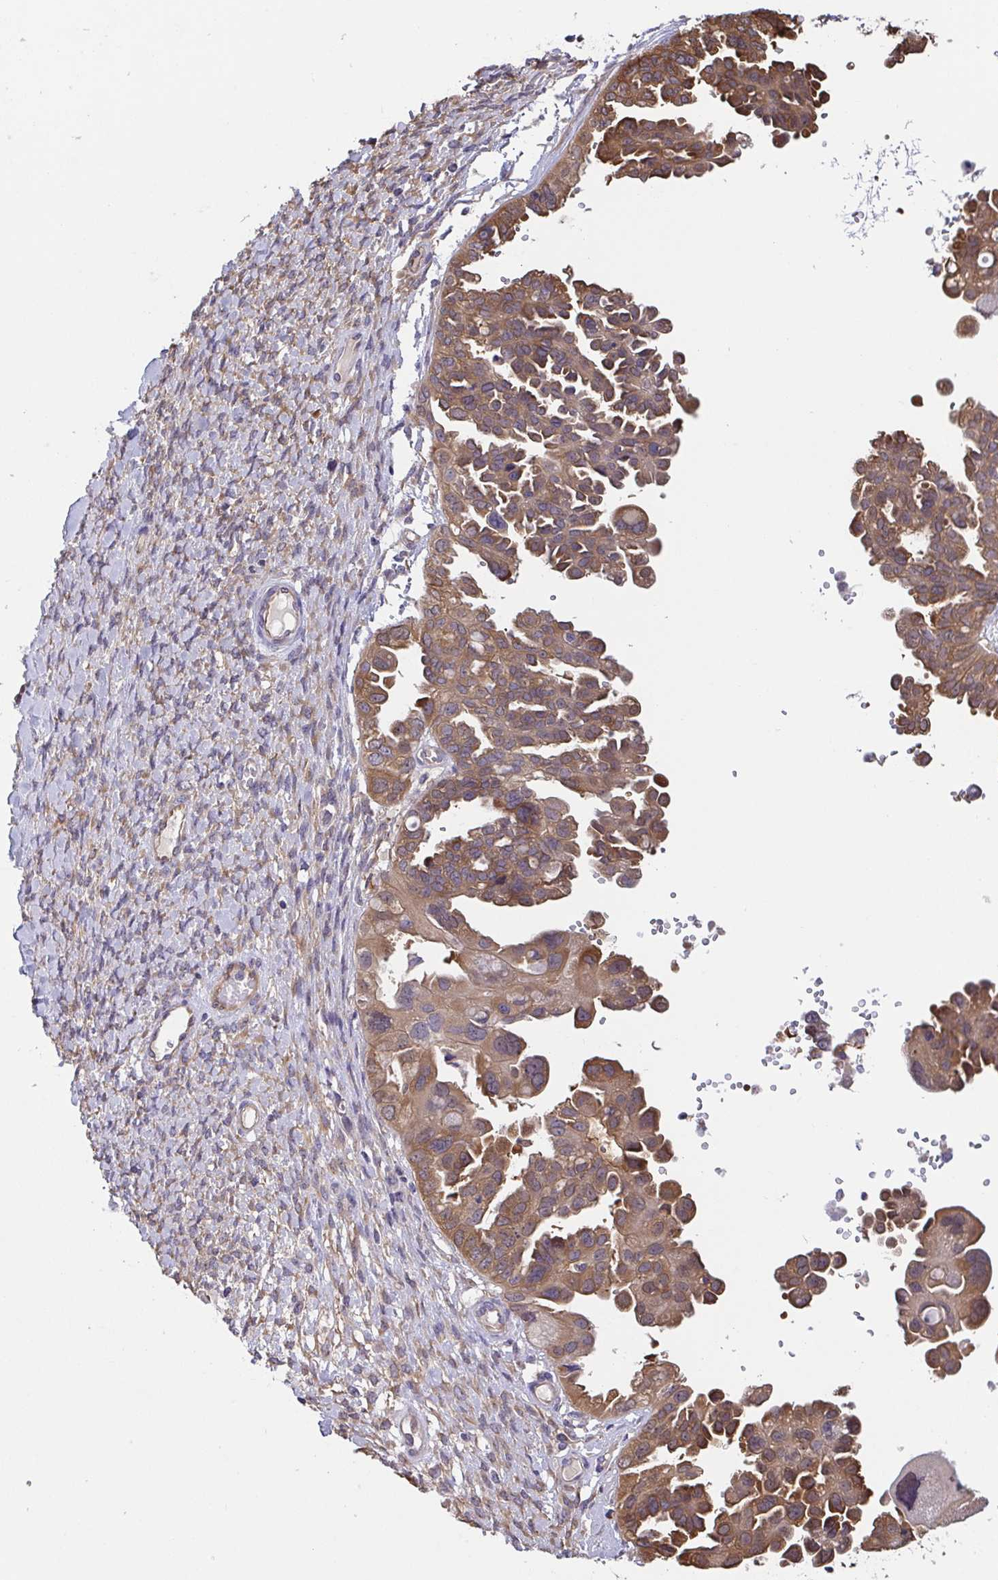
{"staining": {"intensity": "moderate", "quantity": ">75%", "location": "cytoplasmic/membranous"}, "tissue": "ovarian cancer", "cell_type": "Tumor cells", "image_type": "cancer", "snomed": [{"axis": "morphology", "description": "Cystadenocarcinoma, serous, NOS"}, {"axis": "topography", "description": "Ovary"}], "caption": "Immunohistochemistry histopathology image of human serous cystadenocarcinoma (ovarian) stained for a protein (brown), which shows medium levels of moderate cytoplasmic/membranous expression in about >75% of tumor cells.", "gene": "EIF3D", "patient": {"sex": "female", "age": 53}}